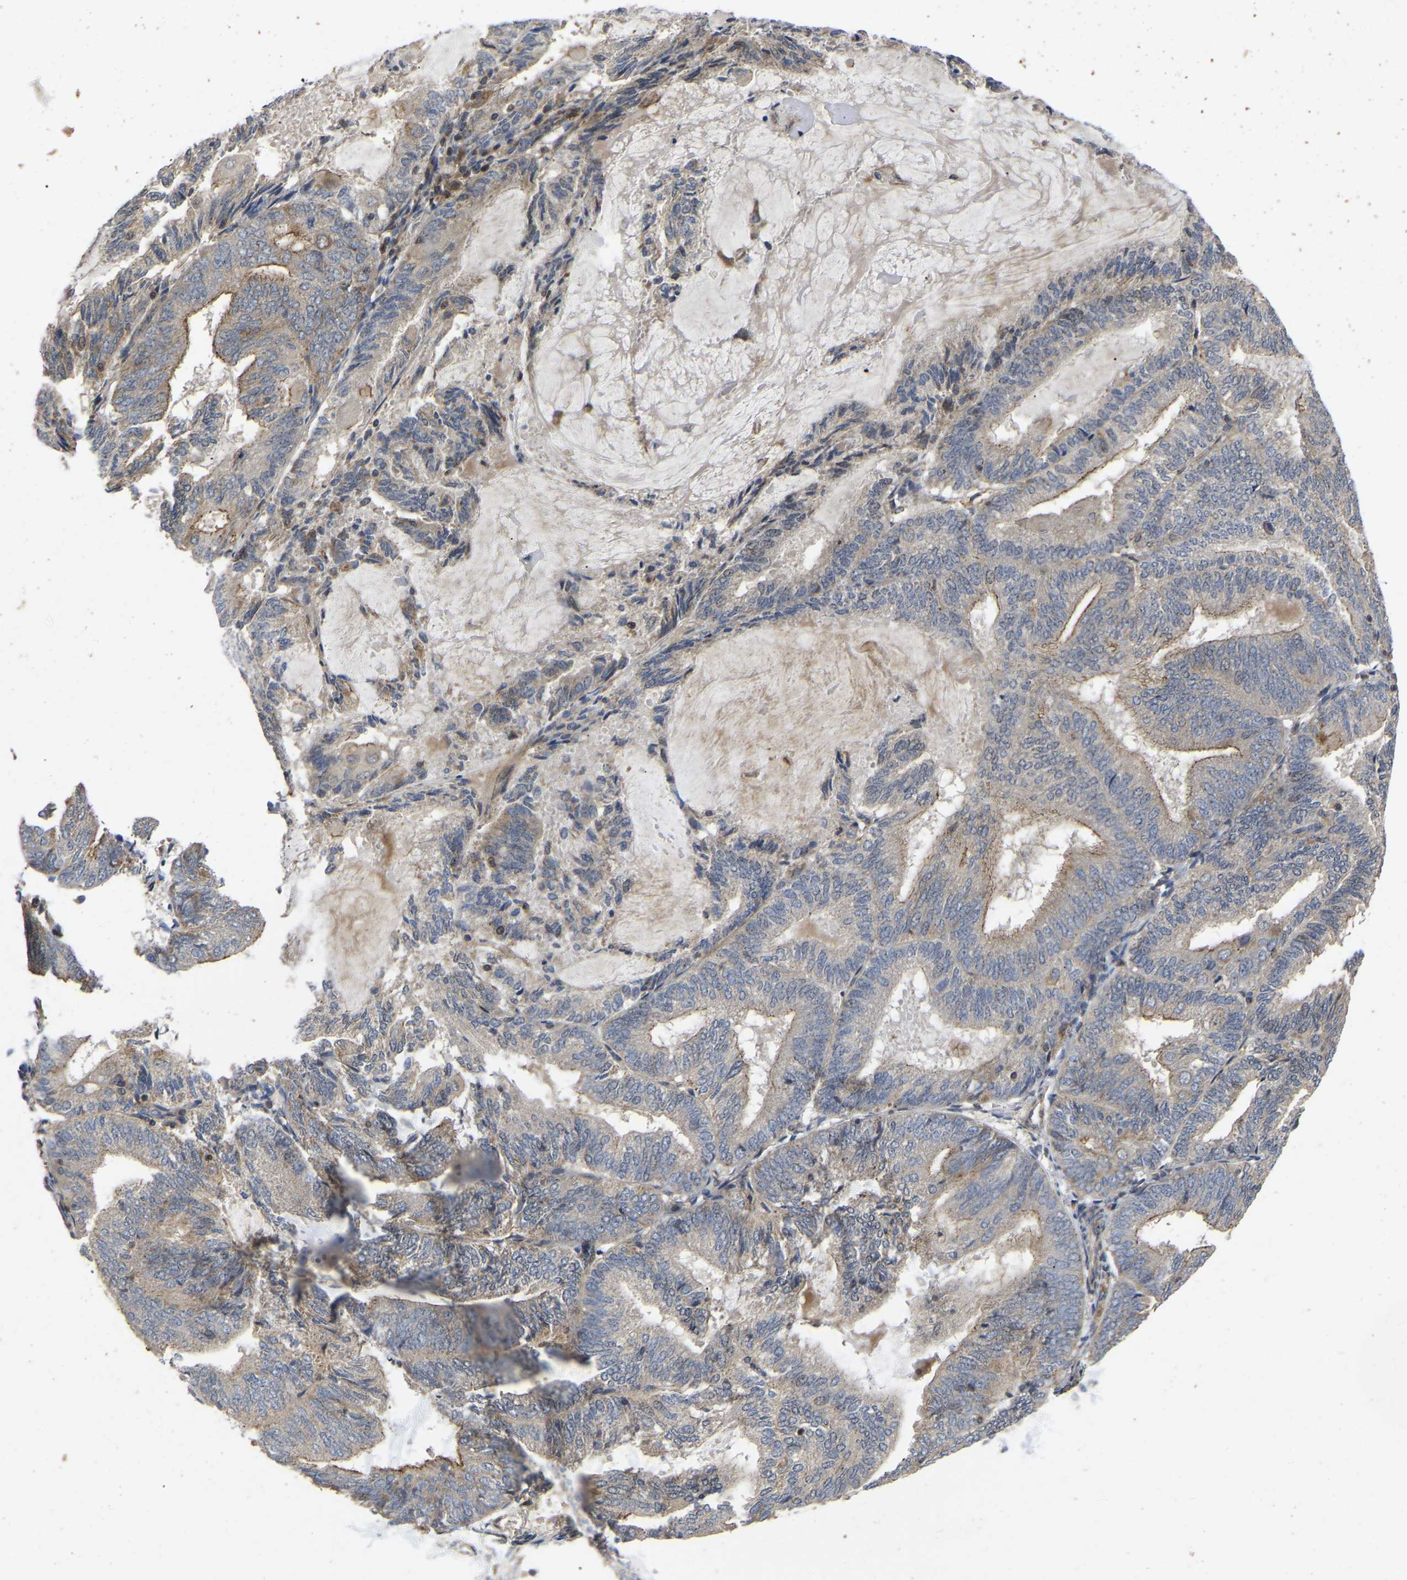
{"staining": {"intensity": "weak", "quantity": "25%-75%", "location": "cytoplasmic/membranous"}, "tissue": "endometrial cancer", "cell_type": "Tumor cells", "image_type": "cancer", "snomed": [{"axis": "morphology", "description": "Adenocarcinoma, NOS"}, {"axis": "topography", "description": "Endometrium"}], "caption": "Immunohistochemical staining of human adenocarcinoma (endometrial) demonstrates weak cytoplasmic/membranous protein positivity in approximately 25%-75% of tumor cells. The protein is stained brown, and the nuclei are stained in blue (DAB IHC with brightfield microscopy, high magnification).", "gene": "PRDM14", "patient": {"sex": "female", "age": 81}}